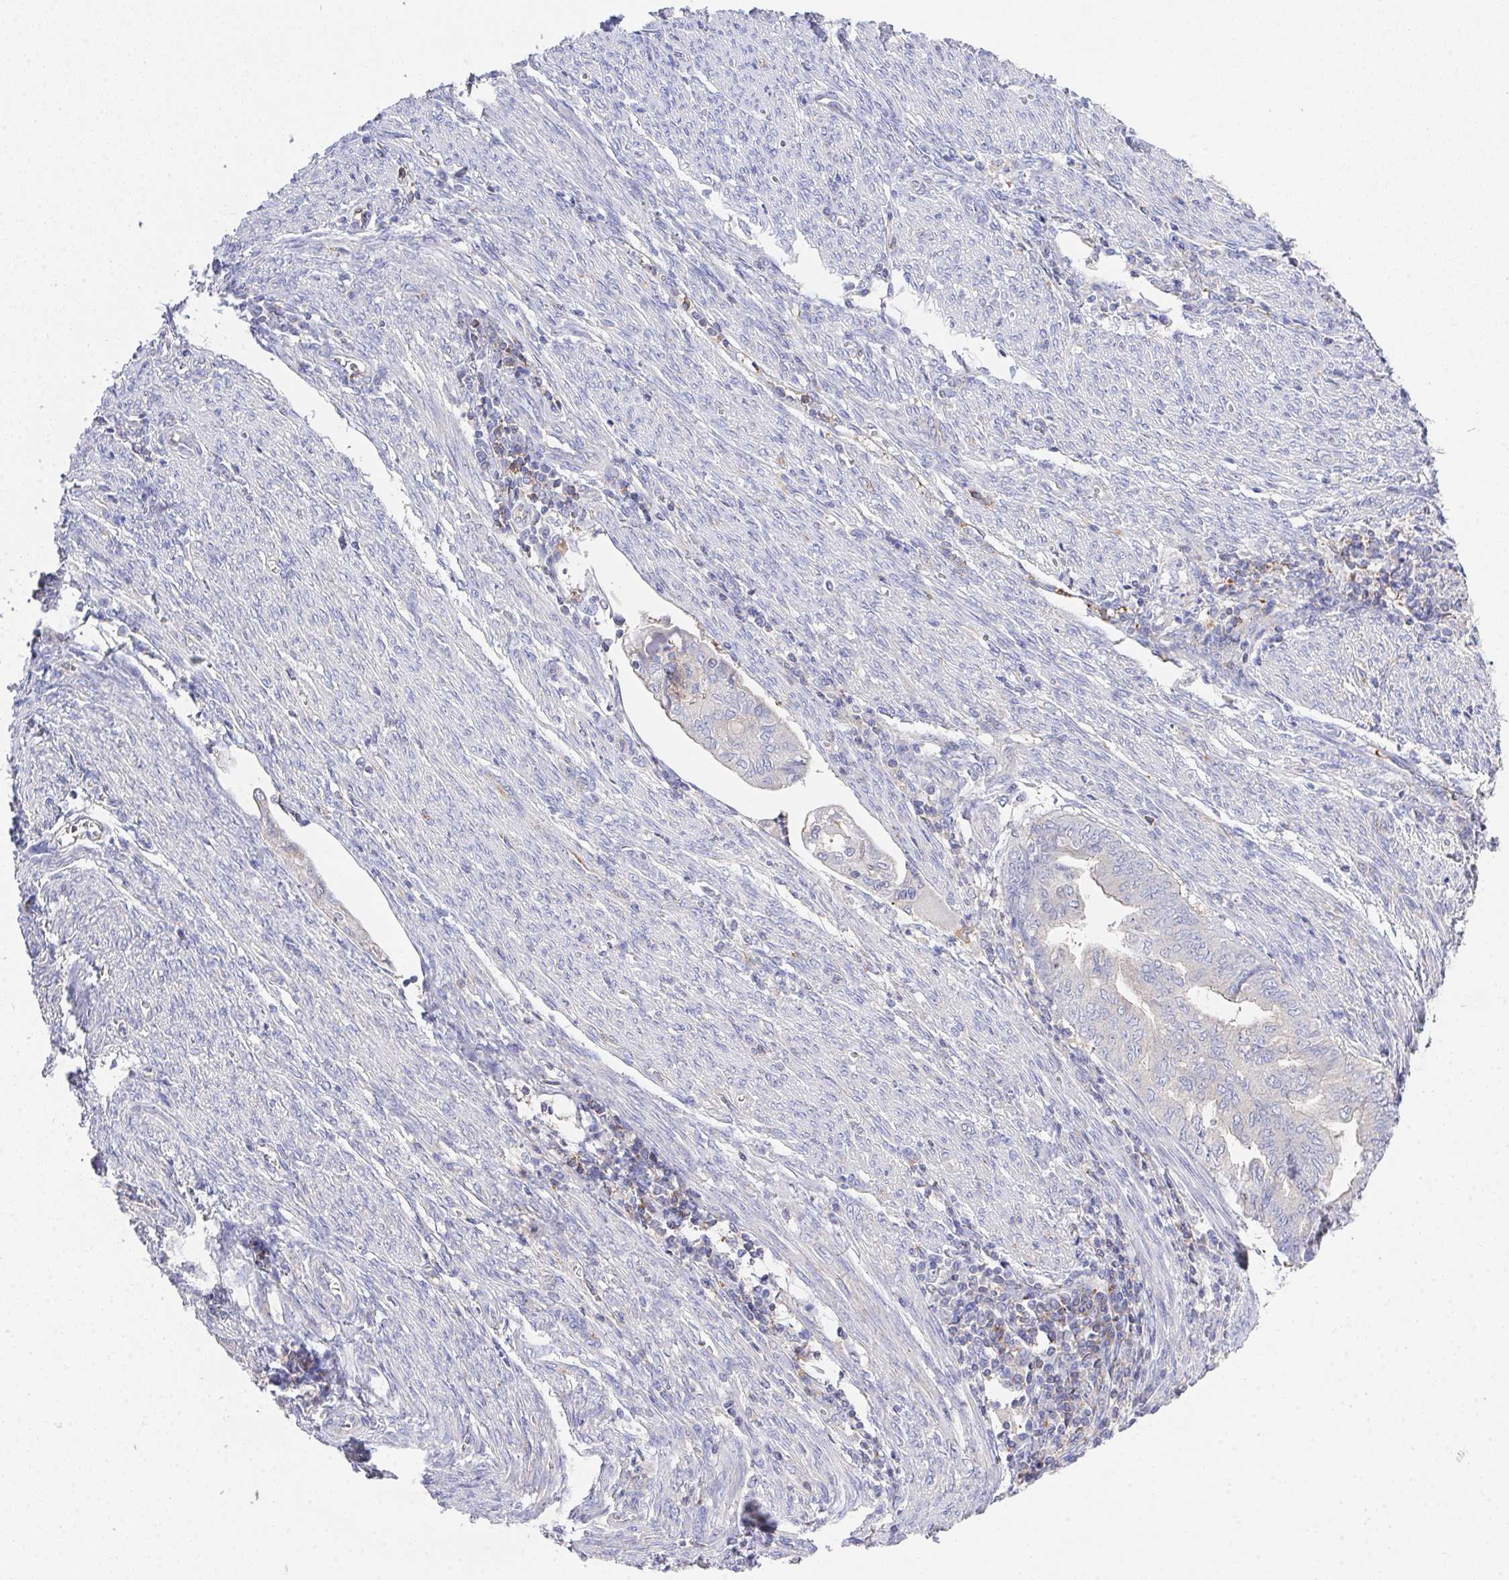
{"staining": {"intensity": "negative", "quantity": "none", "location": "none"}, "tissue": "endometrial cancer", "cell_type": "Tumor cells", "image_type": "cancer", "snomed": [{"axis": "morphology", "description": "Adenocarcinoma, NOS"}, {"axis": "topography", "description": "Endometrium"}], "caption": "This is a histopathology image of immunohistochemistry (IHC) staining of endometrial adenocarcinoma, which shows no staining in tumor cells.", "gene": "PRG3", "patient": {"sex": "female", "age": 79}}